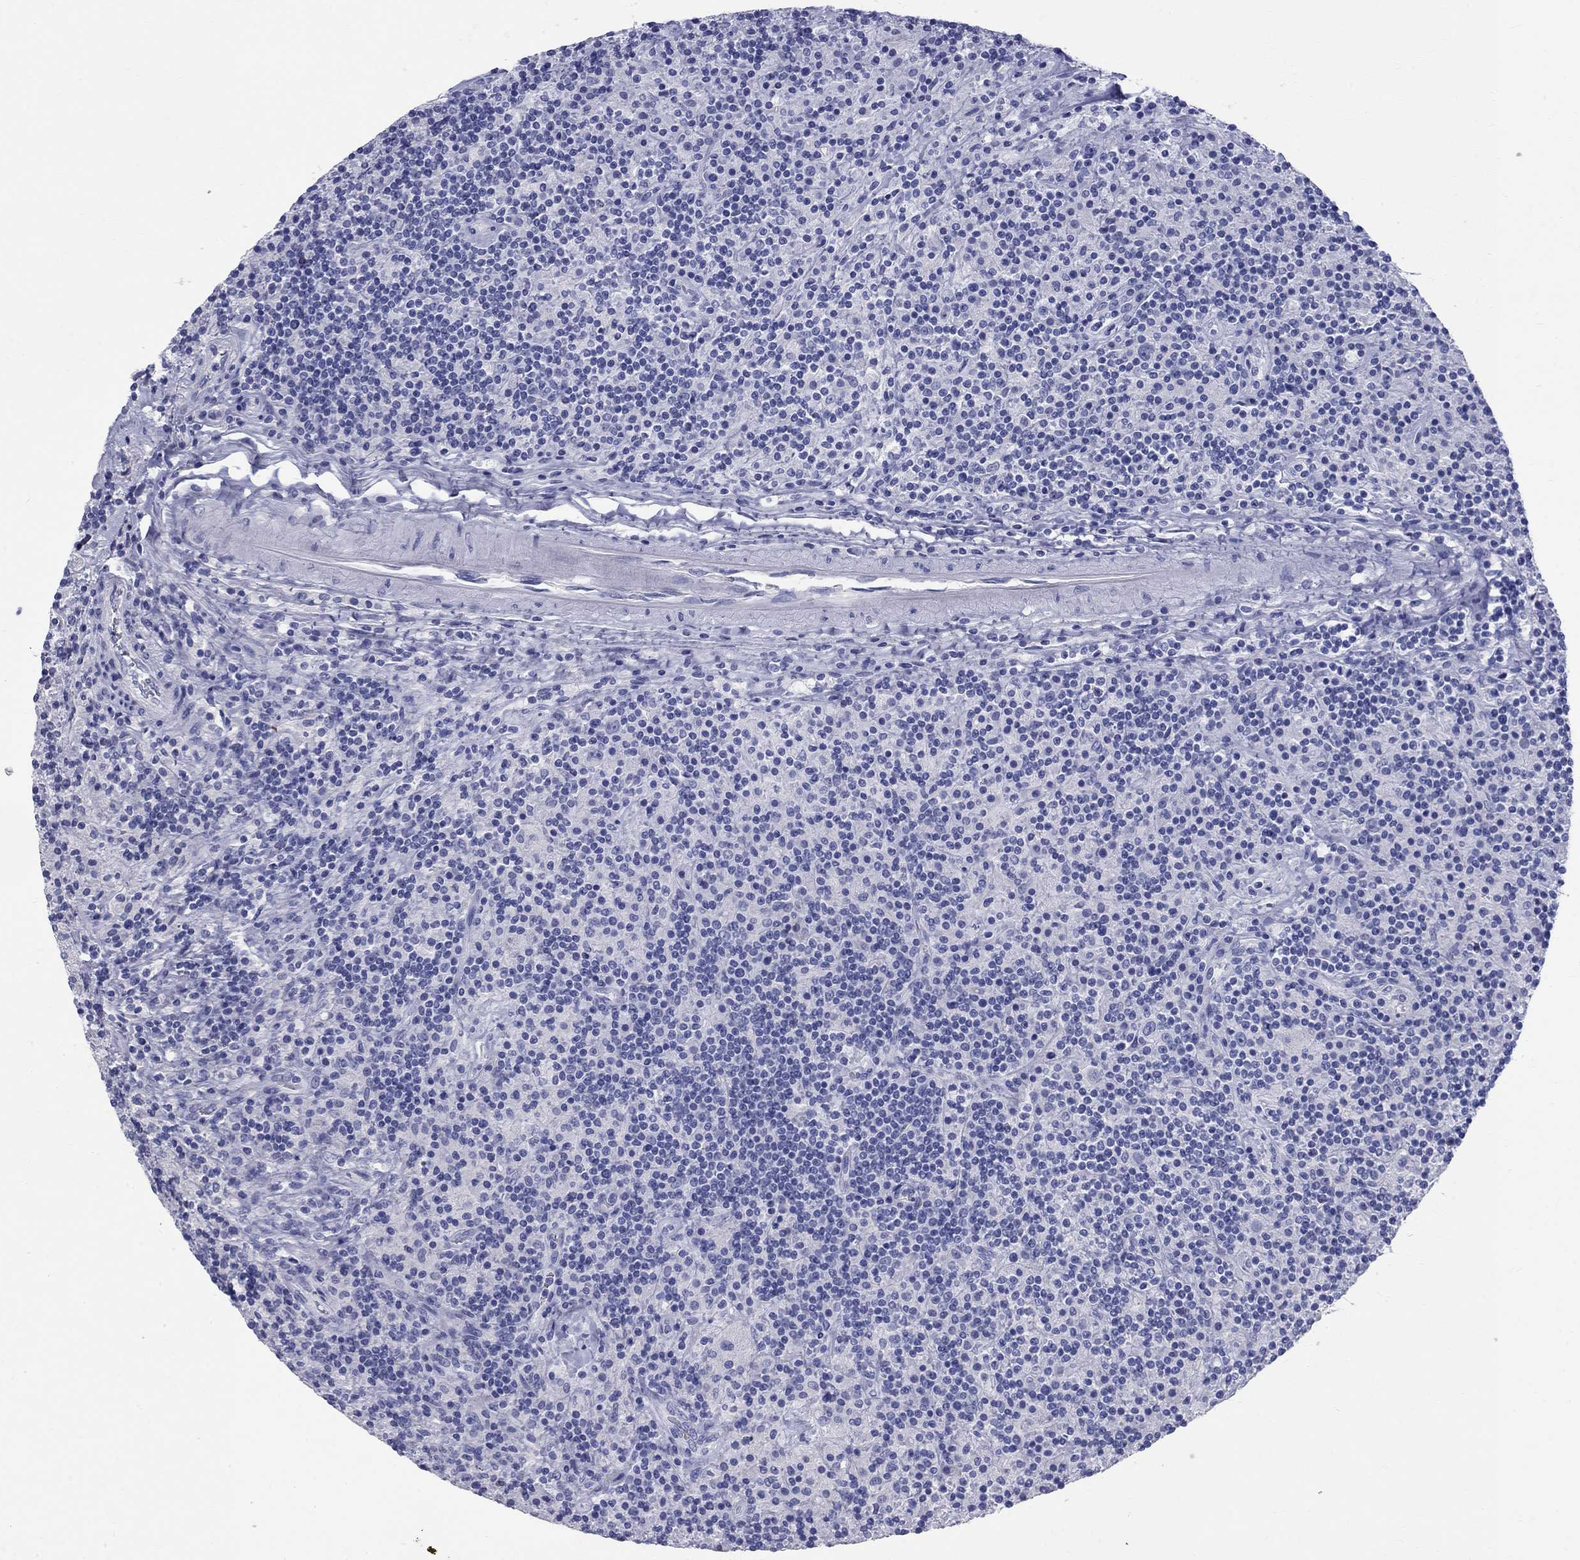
{"staining": {"intensity": "negative", "quantity": "none", "location": "none"}, "tissue": "lymphoma", "cell_type": "Tumor cells", "image_type": "cancer", "snomed": [{"axis": "morphology", "description": "Hodgkin's disease, NOS"}, {"axis": "topography", "description": "Lymph node"}], "caption": "Immunohistochemistry micrograph of Hodgkin's disease stained for a protein (brown), which displays no staining in tumor cells.", "gene": "PHOX2B", "patient": {"sex": "male", "age": 70}}